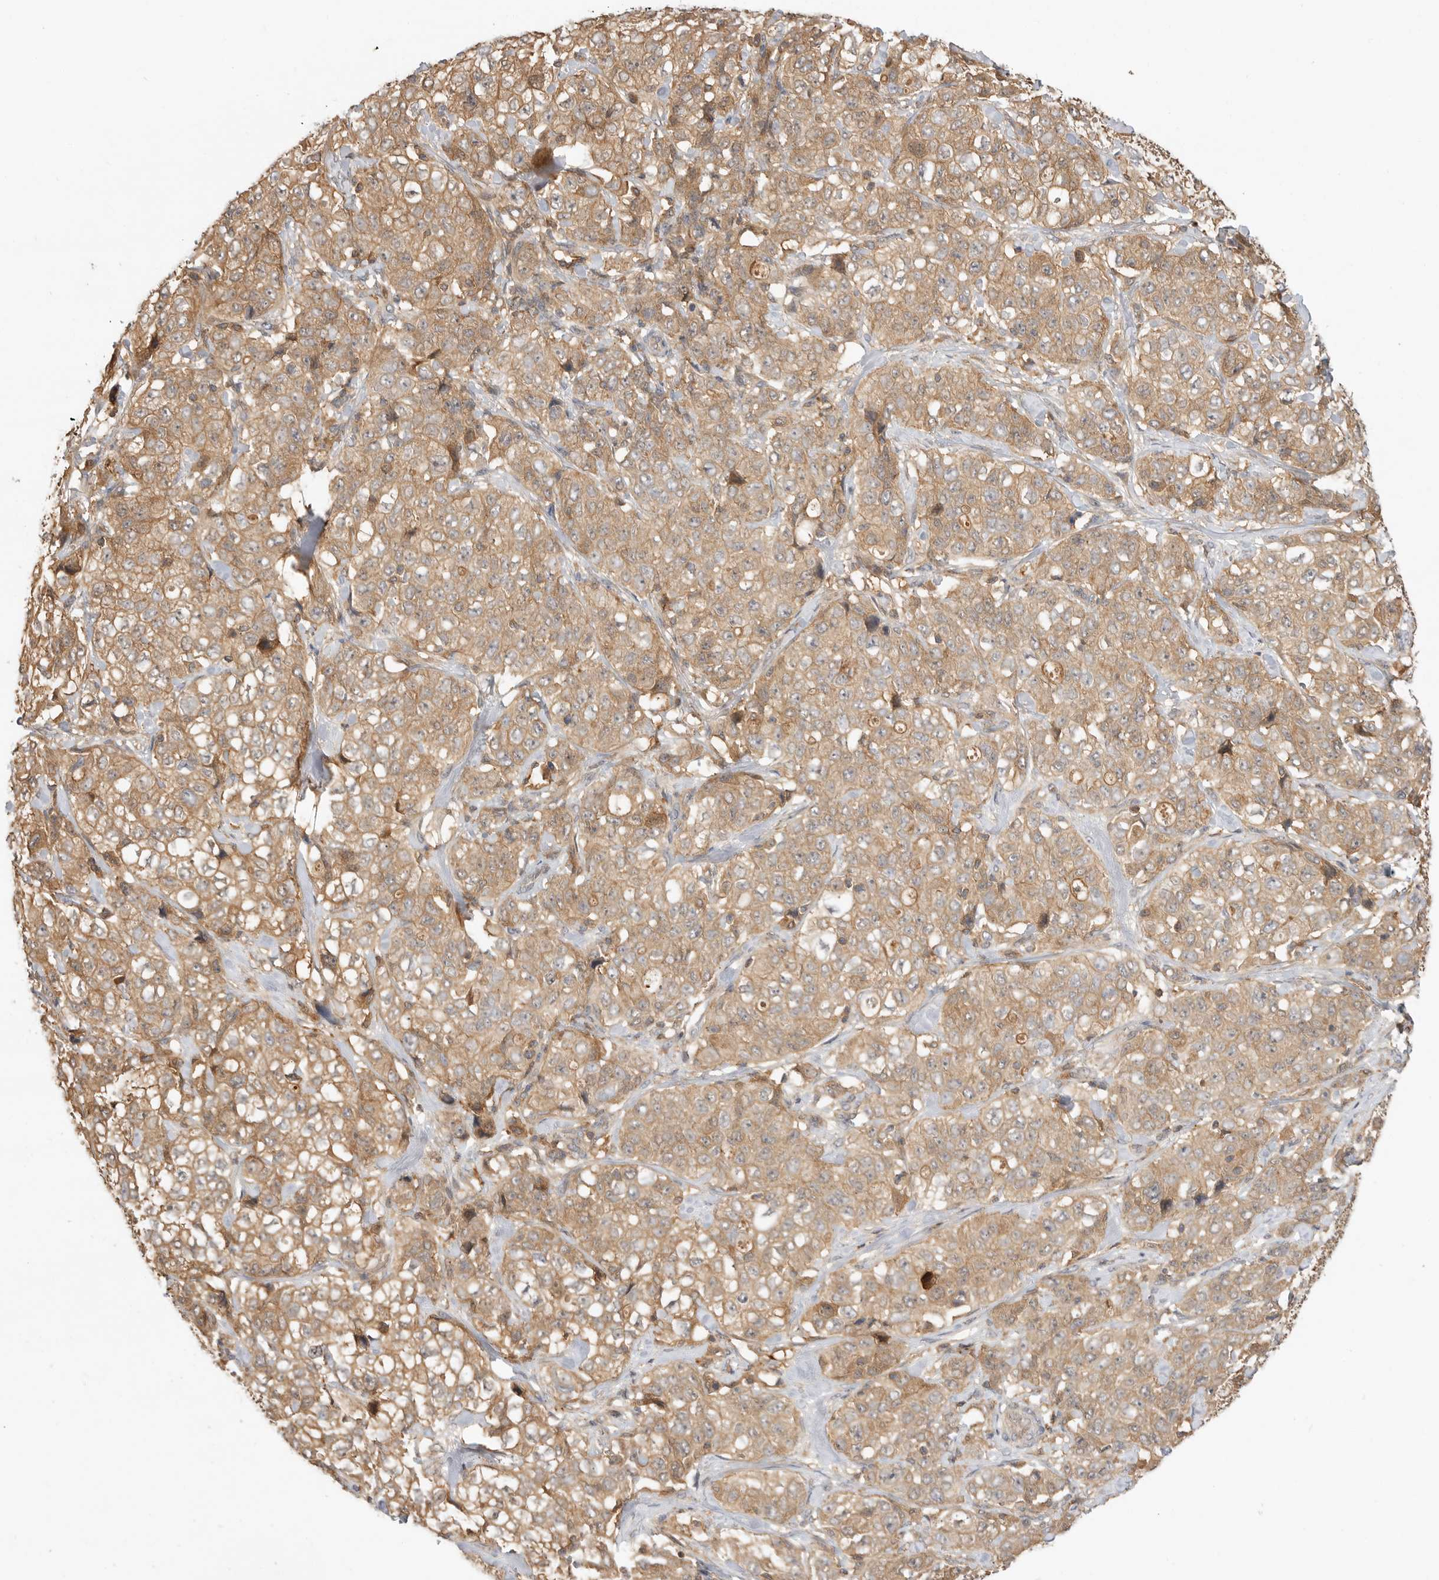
{"staining": {"intensity": "moderate", "quantity": ">75%", "location": "cytoplasmic/membranous"}, "tissue": "stomach cancer", "cell_type": "Tumor cells", "image_type": "cancer", "snomed": [{"axis": "morphology", "description": "Adenocarcinoma, NOS"}, {"axis": "topography", "description": "Stomach"}], "caption": "Tumor cells reveal moderate cytoplasmic/membranous expression in approximately >75% of cells in stomach adenocarcinoma. The staining was performed using DAB (3,3'-diaminobenzidine) to visualize the protein expression in brown, while the nuclei were stained in blue with hematoxylin (Magnification: 20x).", "gene": "CLDN12", "patient": {"sex": "male", "age": 48}}